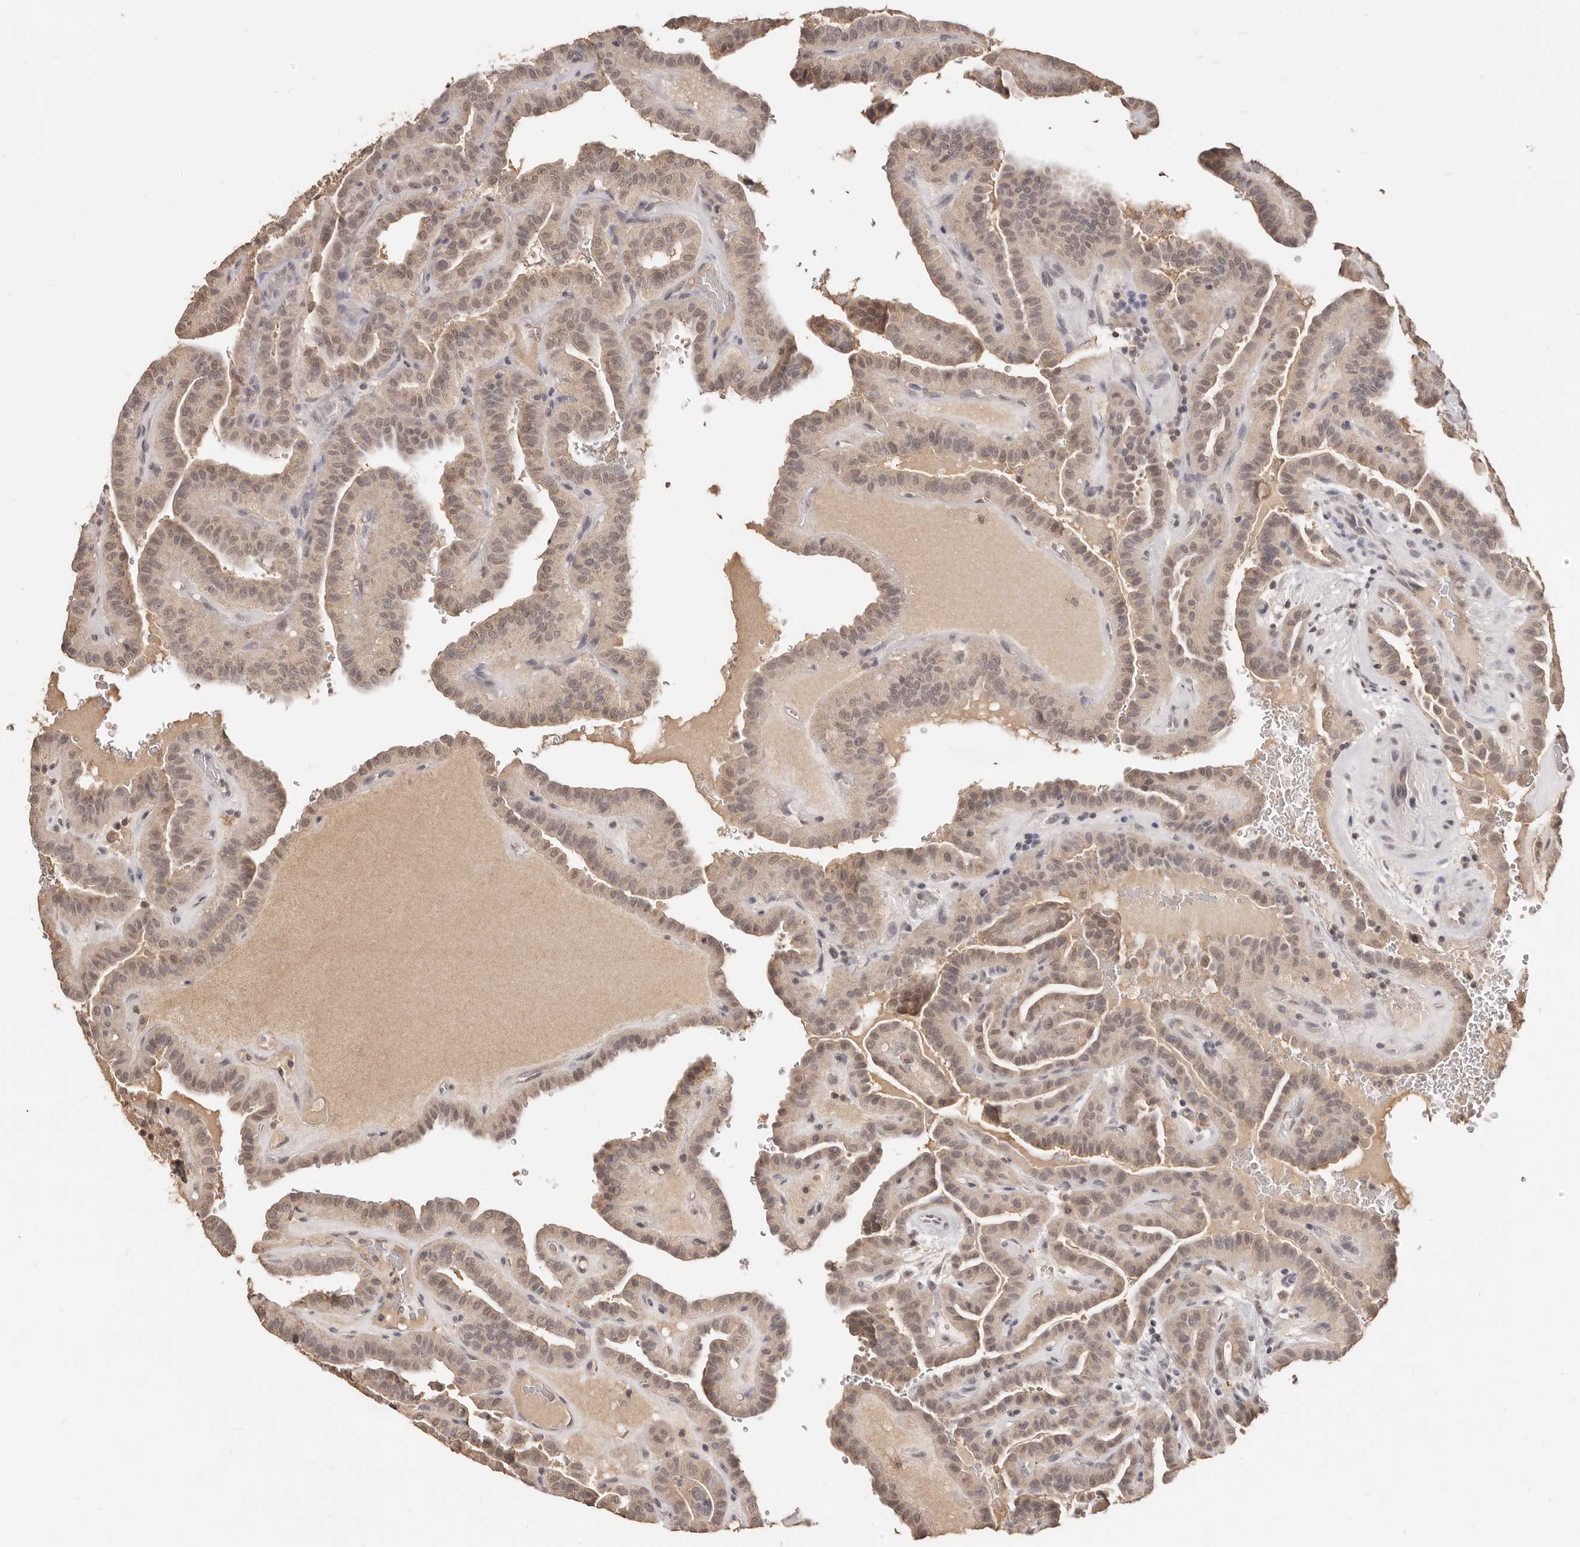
{"staining": {"intensity": "weak", "quantity": ">75%", "location": "cytoplasmic/membranous,nuclear"}, "tissue": "thyroid cancer", "cell_type": "Tumor cells", "image_type": "cancer", "snomed": [{"axis": "morphology", "description": "Papillary adenocarcinoma, NOS"}, {"axis": "topography", "description": "Thyroid gland"}], "caption": "Immunohistochemical staining of papillary adenocarcinoma (thyroid) shows low levels of weak cytoplasmic/membranous and nuclear protein positivity in about >75% of tumor cells. (DAB IHC with brightfield microscopy, high magnification).", "gene": "TSPAN13", "patient": {"sex": "male", "age": 77}}